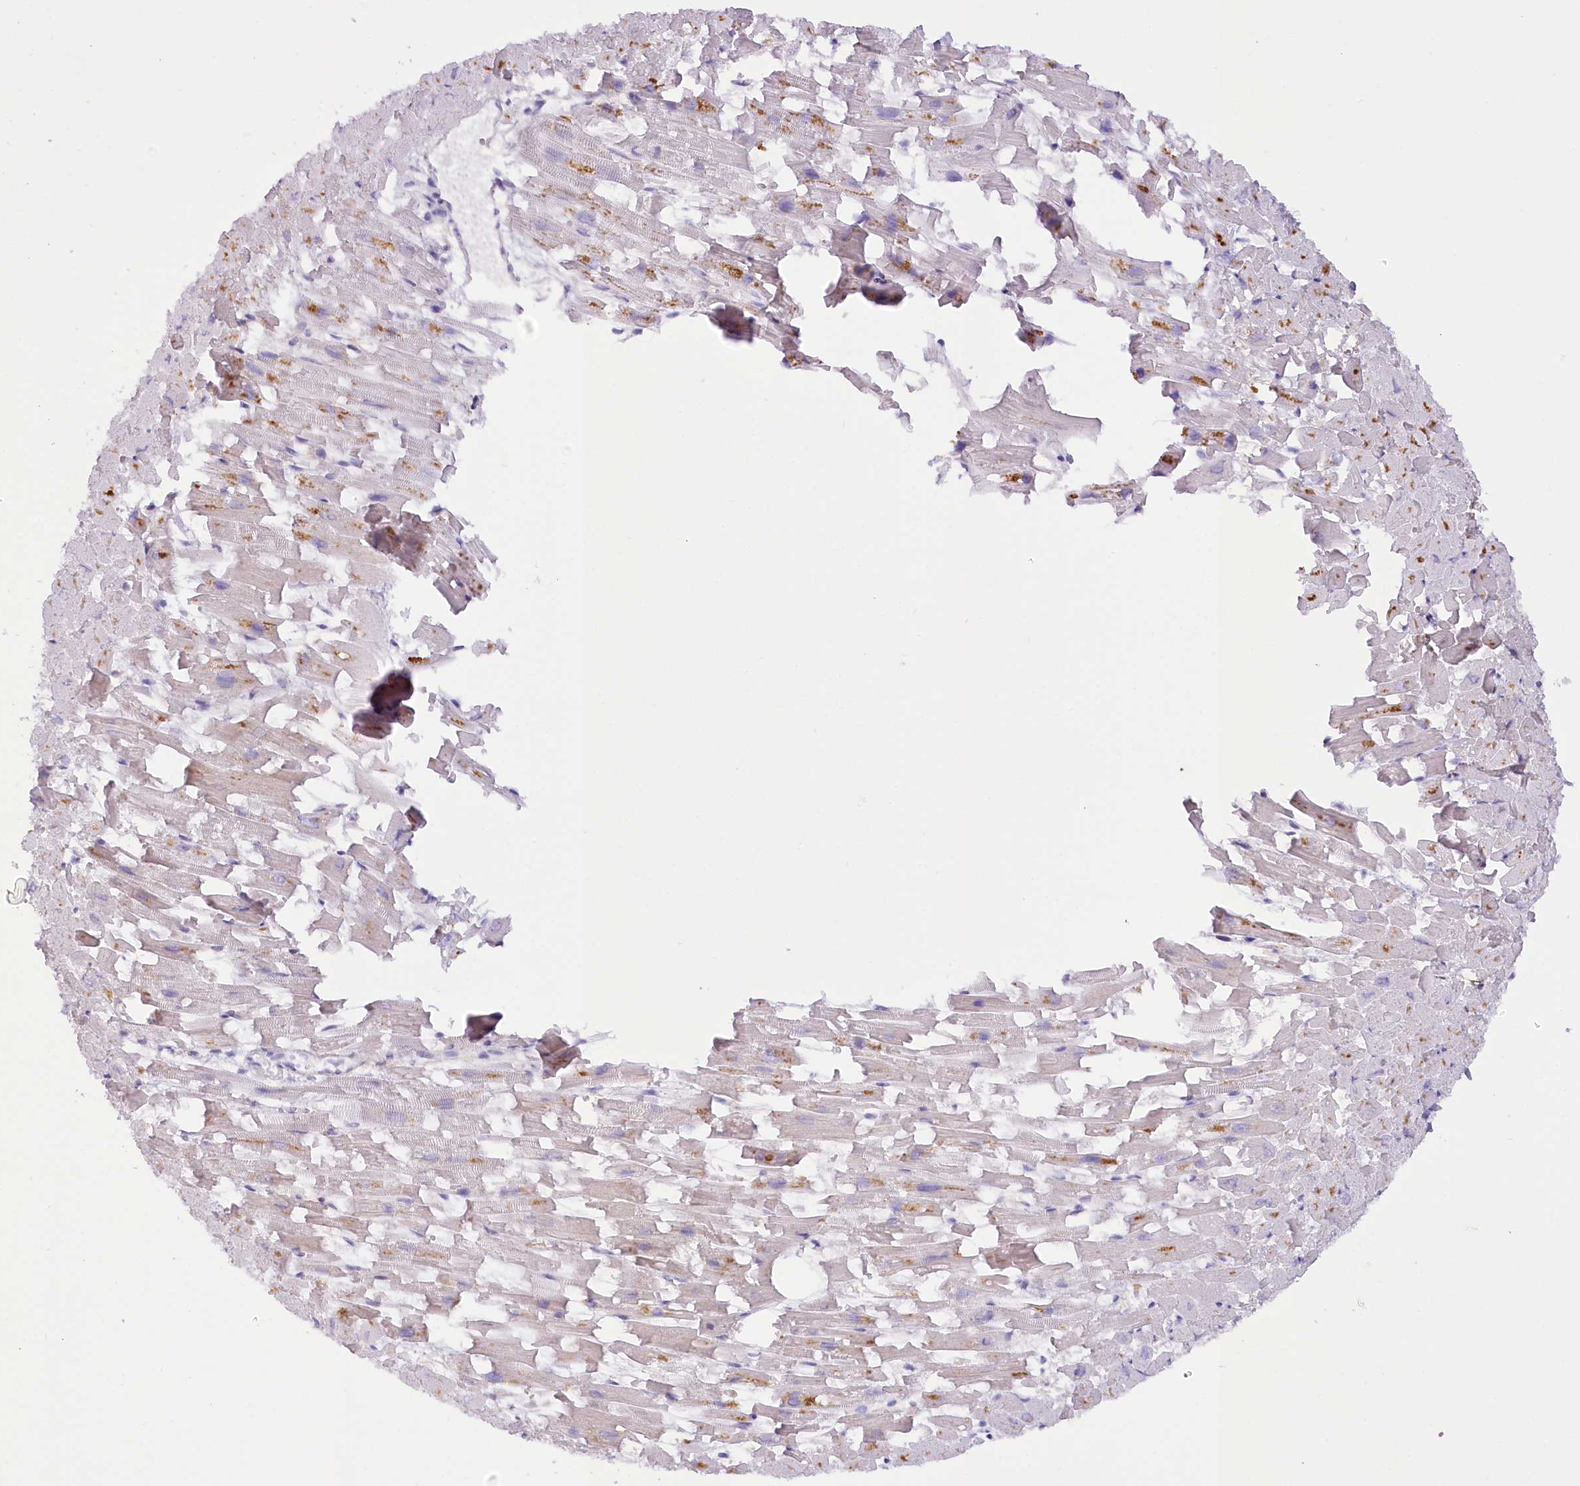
{"staining": {"intensity": "negative", "quantity": "none", "location": "none"}, "tissue": "heart muscle", "cell_type": "Cardiomyocytes", "image_type": "normal", "snomed": [{"axis": "morphology", "description": "Normal tissue, NOS"}, {"axis": "topography", "description": "Heart"}], "caption": "This is an immunohistochemistry (IHC) image of unremarkable heart muscle. There is no positivity in cardiomyocytes.", "gene": "NCKAP5", "patient": {"sex": "female", "age": 64}}